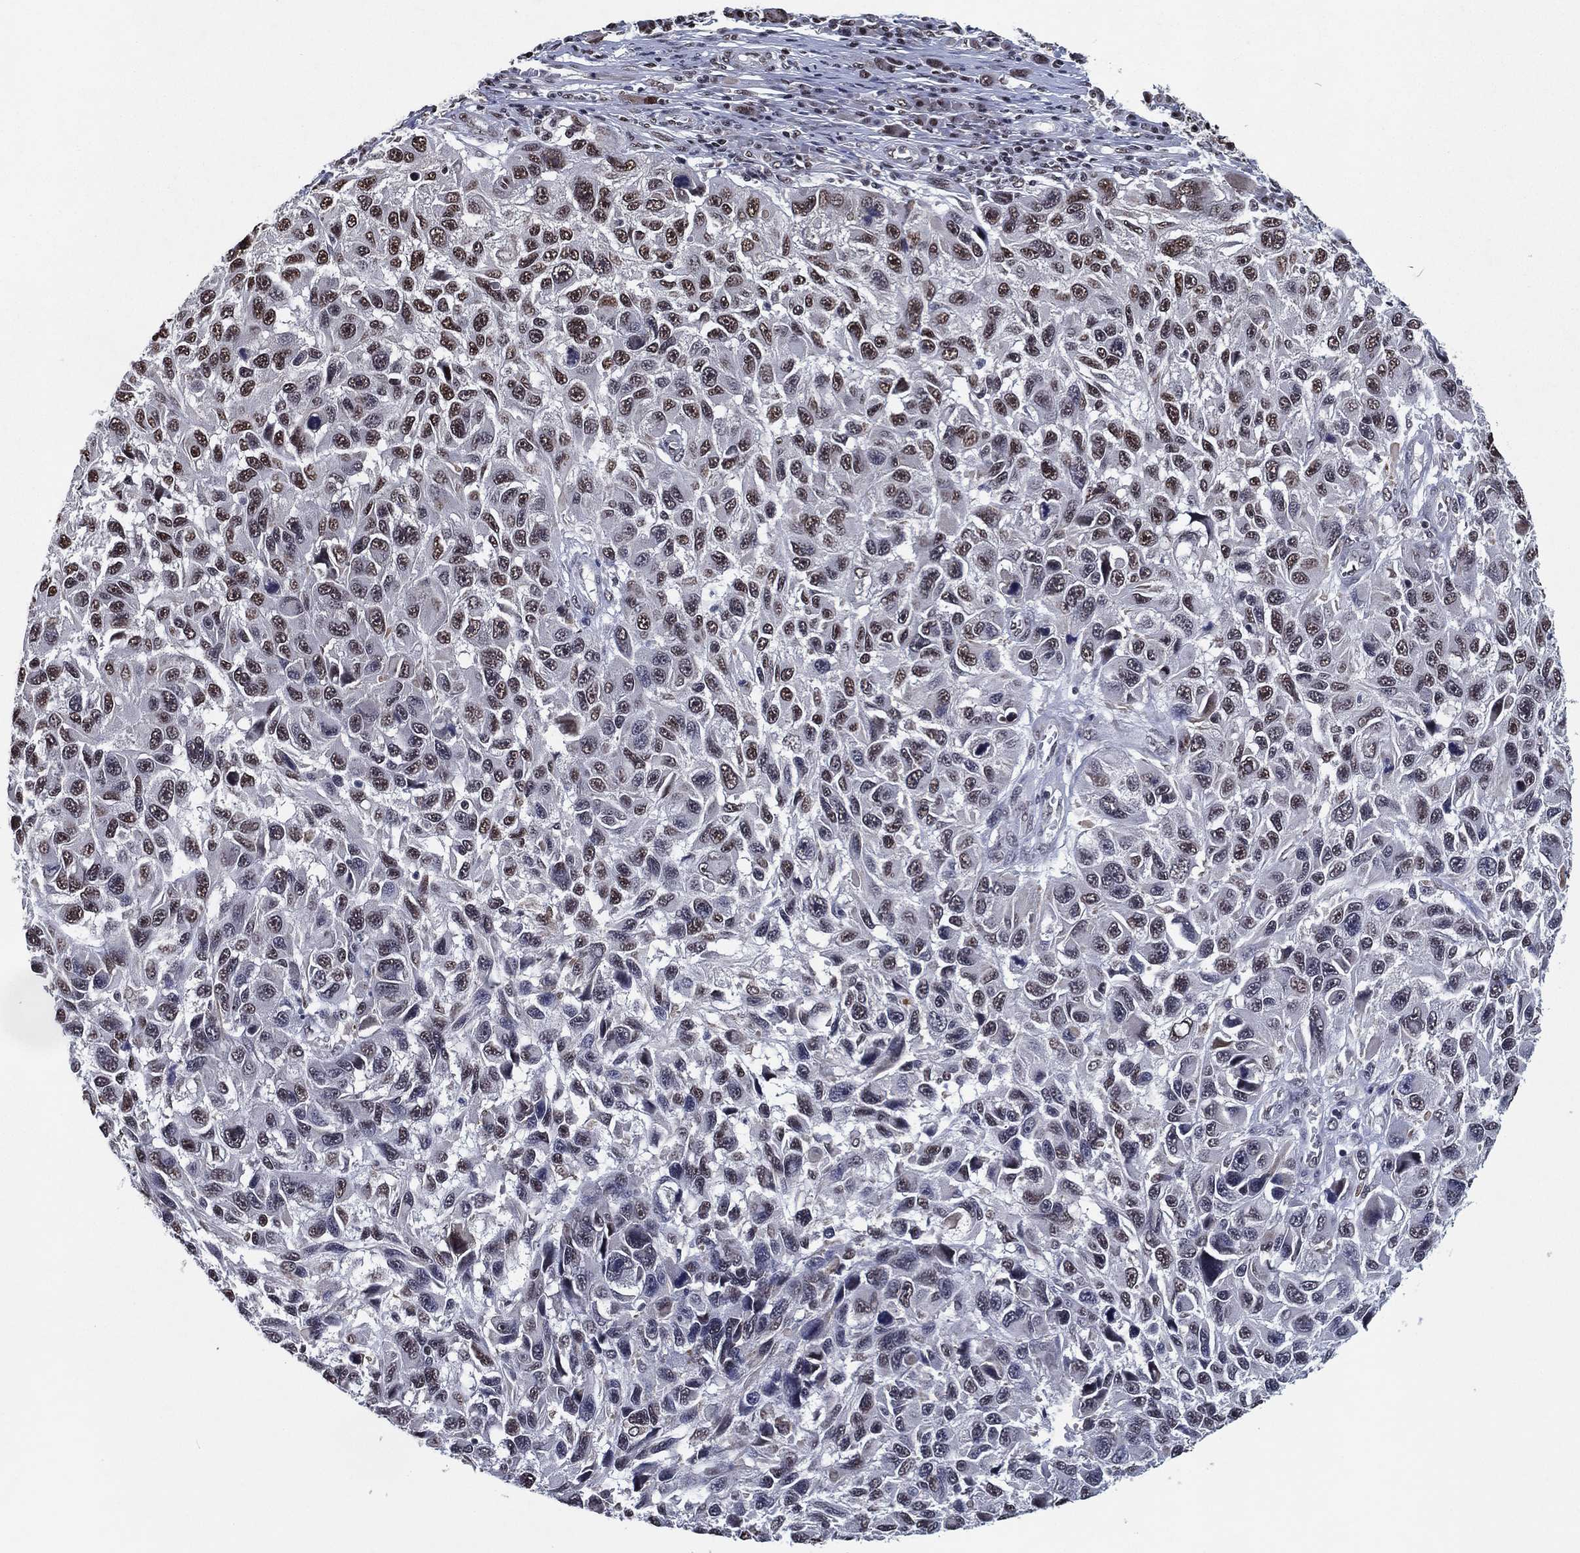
{"staining": {"intensity": "moderate", "quantity": "25%-75%", "location": "nuclear"}, "tissue": "melanoma", "cell_type": "Tumor cells", "image_type": "cancer", "snomed": [{"axis": "morphology", "description": "Malignant melanoma, NOS"}, {"axis": "topography", "description": "Skin"}], "caption": "Malignant melanoma stained with DAB IHC shows medium levels of moderate nuclear staining in approximately 25%-75% of tumor cells. (DAB (3,3'-diaminobenzidine) IHC with brightfield microscopy, high magnification).", "gene": "ZBTB42", "patient": {"sex": "male", "age": 53}}